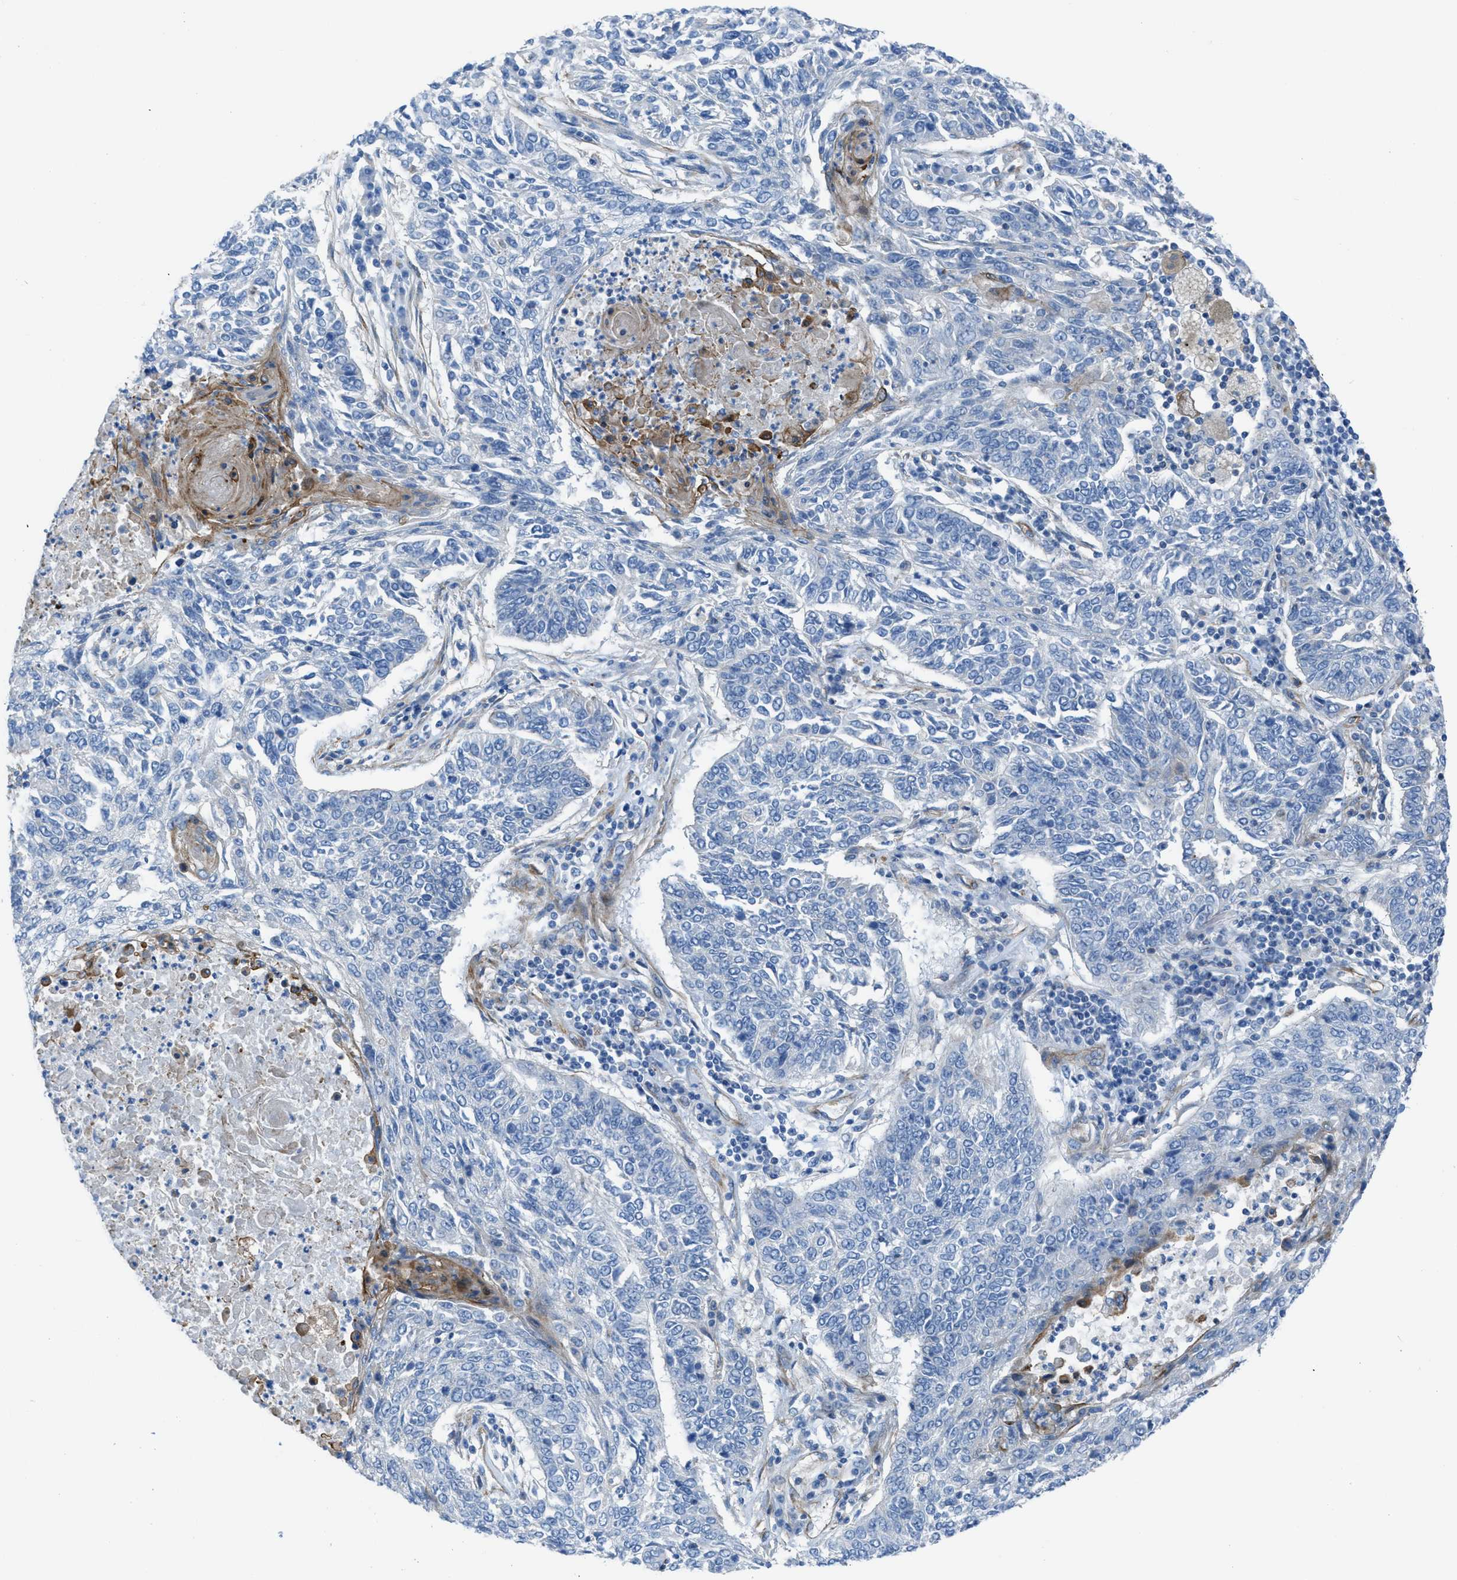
{"staining": {"intensity": "negative", "quantity": "none", "location": "none"}, "tissue": "lung cancer", "cell_type": "Tumor cells", "image_type": "cancer", "snomed": [{"axis": "morphology", "description": "Normal tissue, NOS"}, {"axis": "morphology", "description": "Squamous cell carcinoma, NOS"}, {"axis": "topography", "description": "Cartilage tissue"}, {"axis": "topography", "description": "Bronchus"}, {"axis": "topography", "description": "Lung"}], "caption": "Lung cancer (squamous cell carcinoma) was stained to show a protein in brown. There is no significant positivity in tumor cells.", "gene": "KCNH7", "patient": {"sex": "female", "age": 49}}